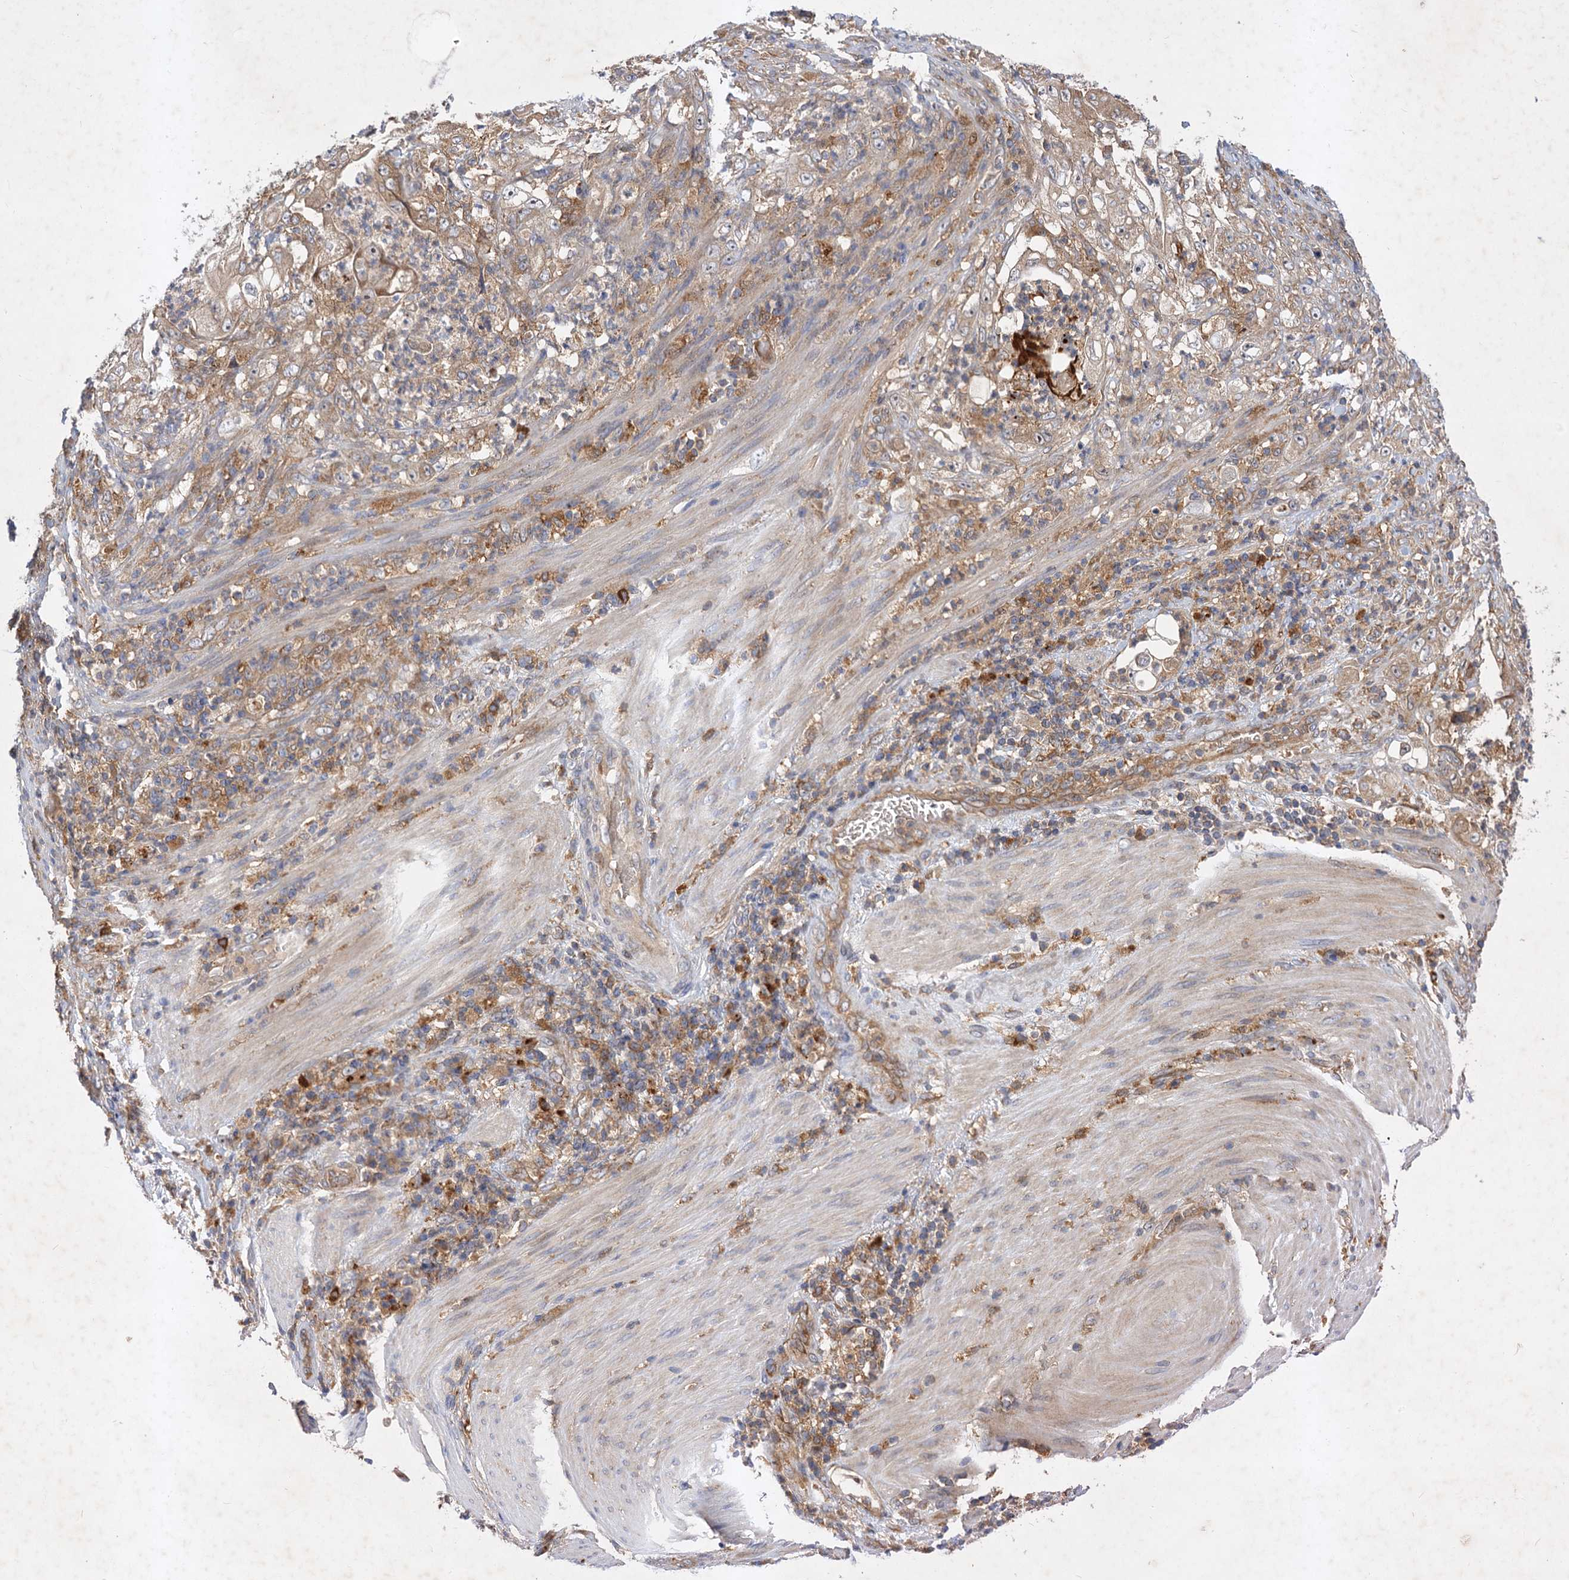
{"staining": {"intensity": "weak", "quantity": "25%-75%", "location": "cytoplasmic/membranous"}, "tissue": "stomach cancer", "cell_type": "Tumor cells", "image_type": "cancer", "snomed": [{"axis": "morphology", "description": "Adenocarcinoma, NOS"}, {"axis": "topography", "description": "Stomach"}], "caption": "Stomach cancer stained with IHC reveals weak cytoplasmic/membranous positivity in approximately 25%-75% of tumor cells. (DAB (3,3'-diaminobenzidine) IHC with brightfield microscopy, high magnification).", "gene": "PATL1", "patient": {"sex": "female", "age": 73}}